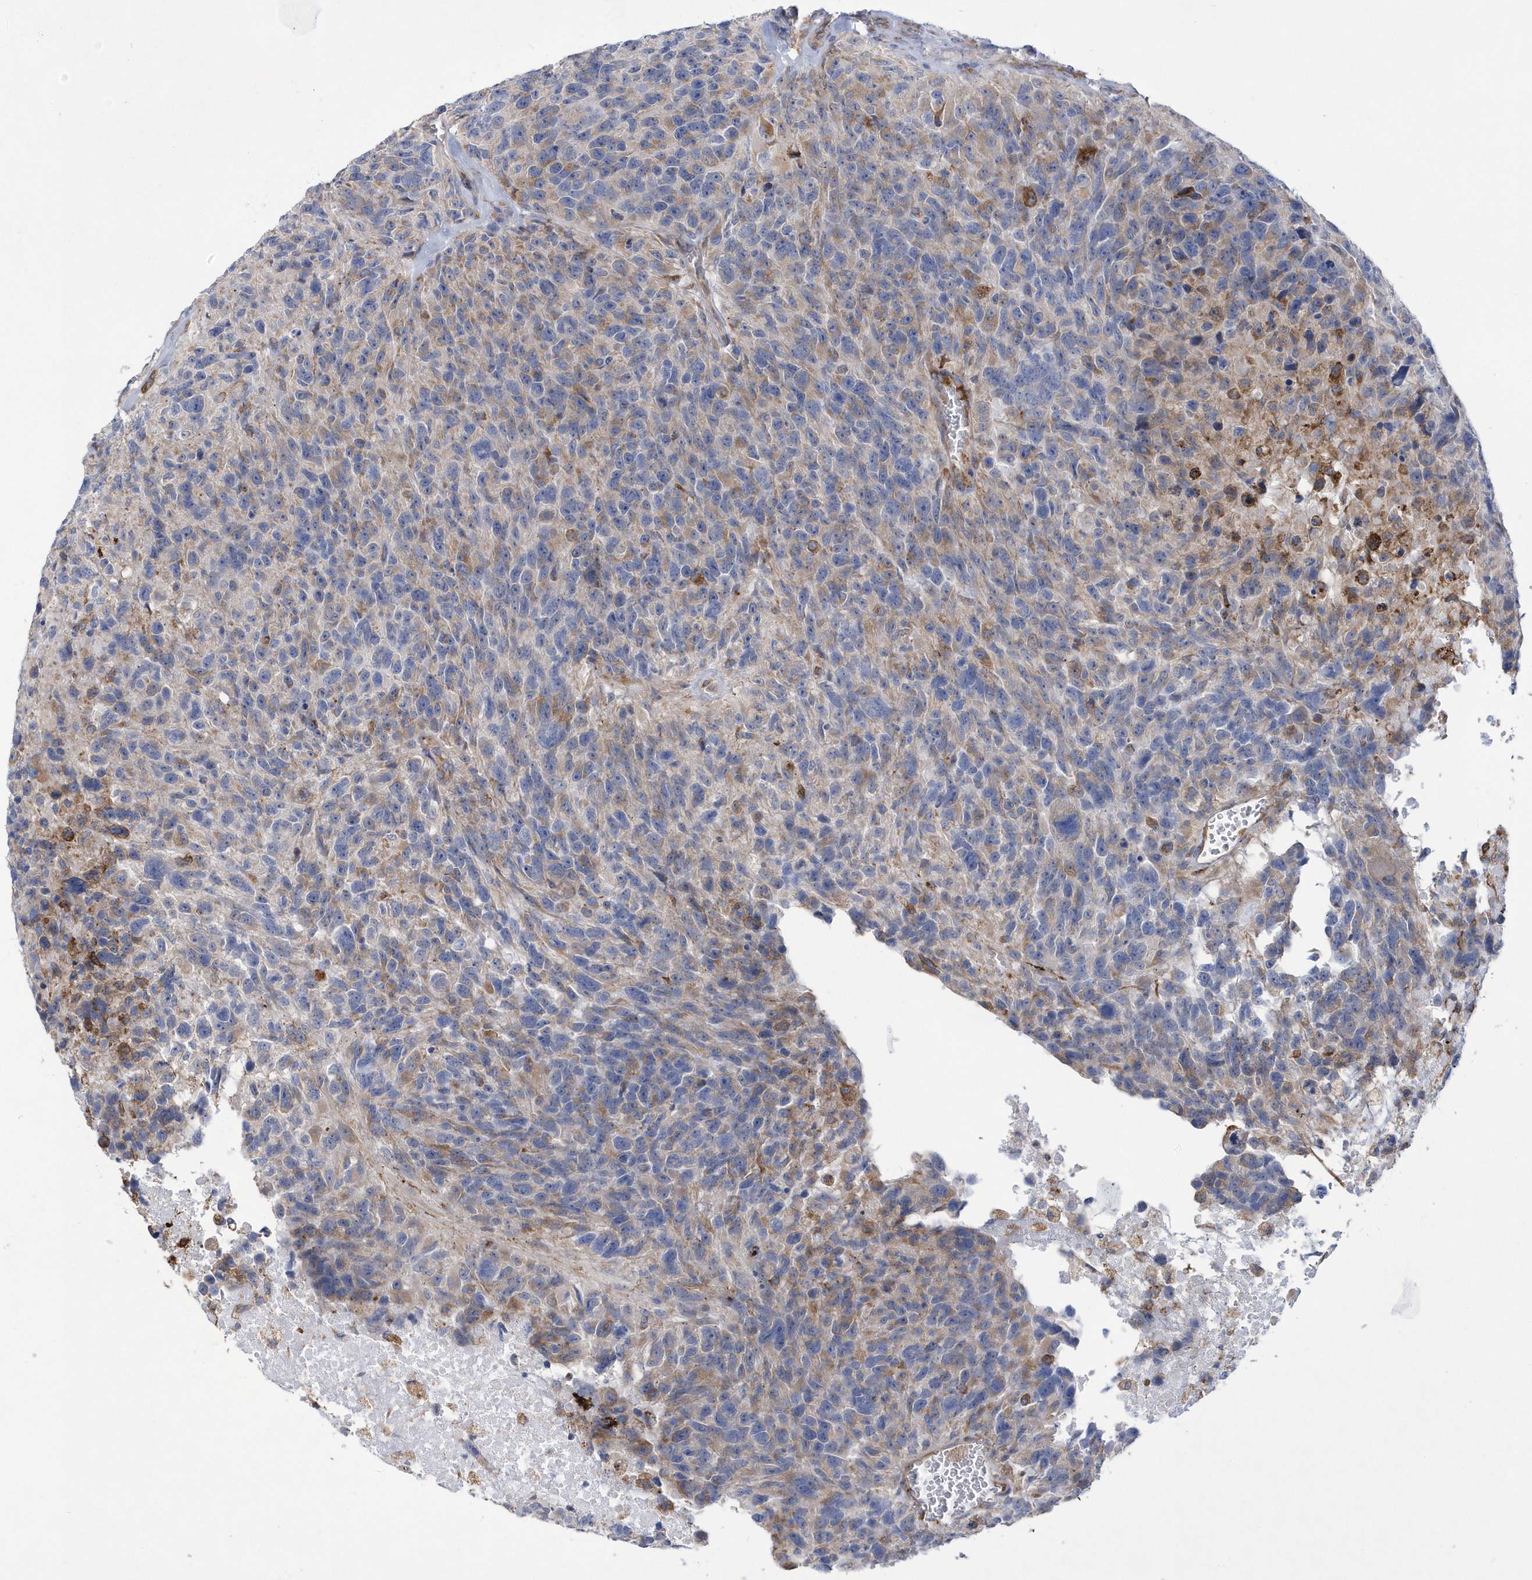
{"staining": {"intensity": "negative", "quantity": "none", "location": "none"}, "tissue": "glioma", "cell_type": "Tumor cells", "image_type": "cancer", "snomed": [{"axis": "morphology", "description": "Glioma, malignant, High grade"}, {"axis": "topography", "description": "Brain"}], "caption": "This is a histopathology image of immunohistochemistry staining of glioma, which shows no positivity in tumor cells. (DAB immunohistochemistry with hematoxylin counter stain).", "gene": "MED31", "patient": {"sex": "male", "age": 69}}